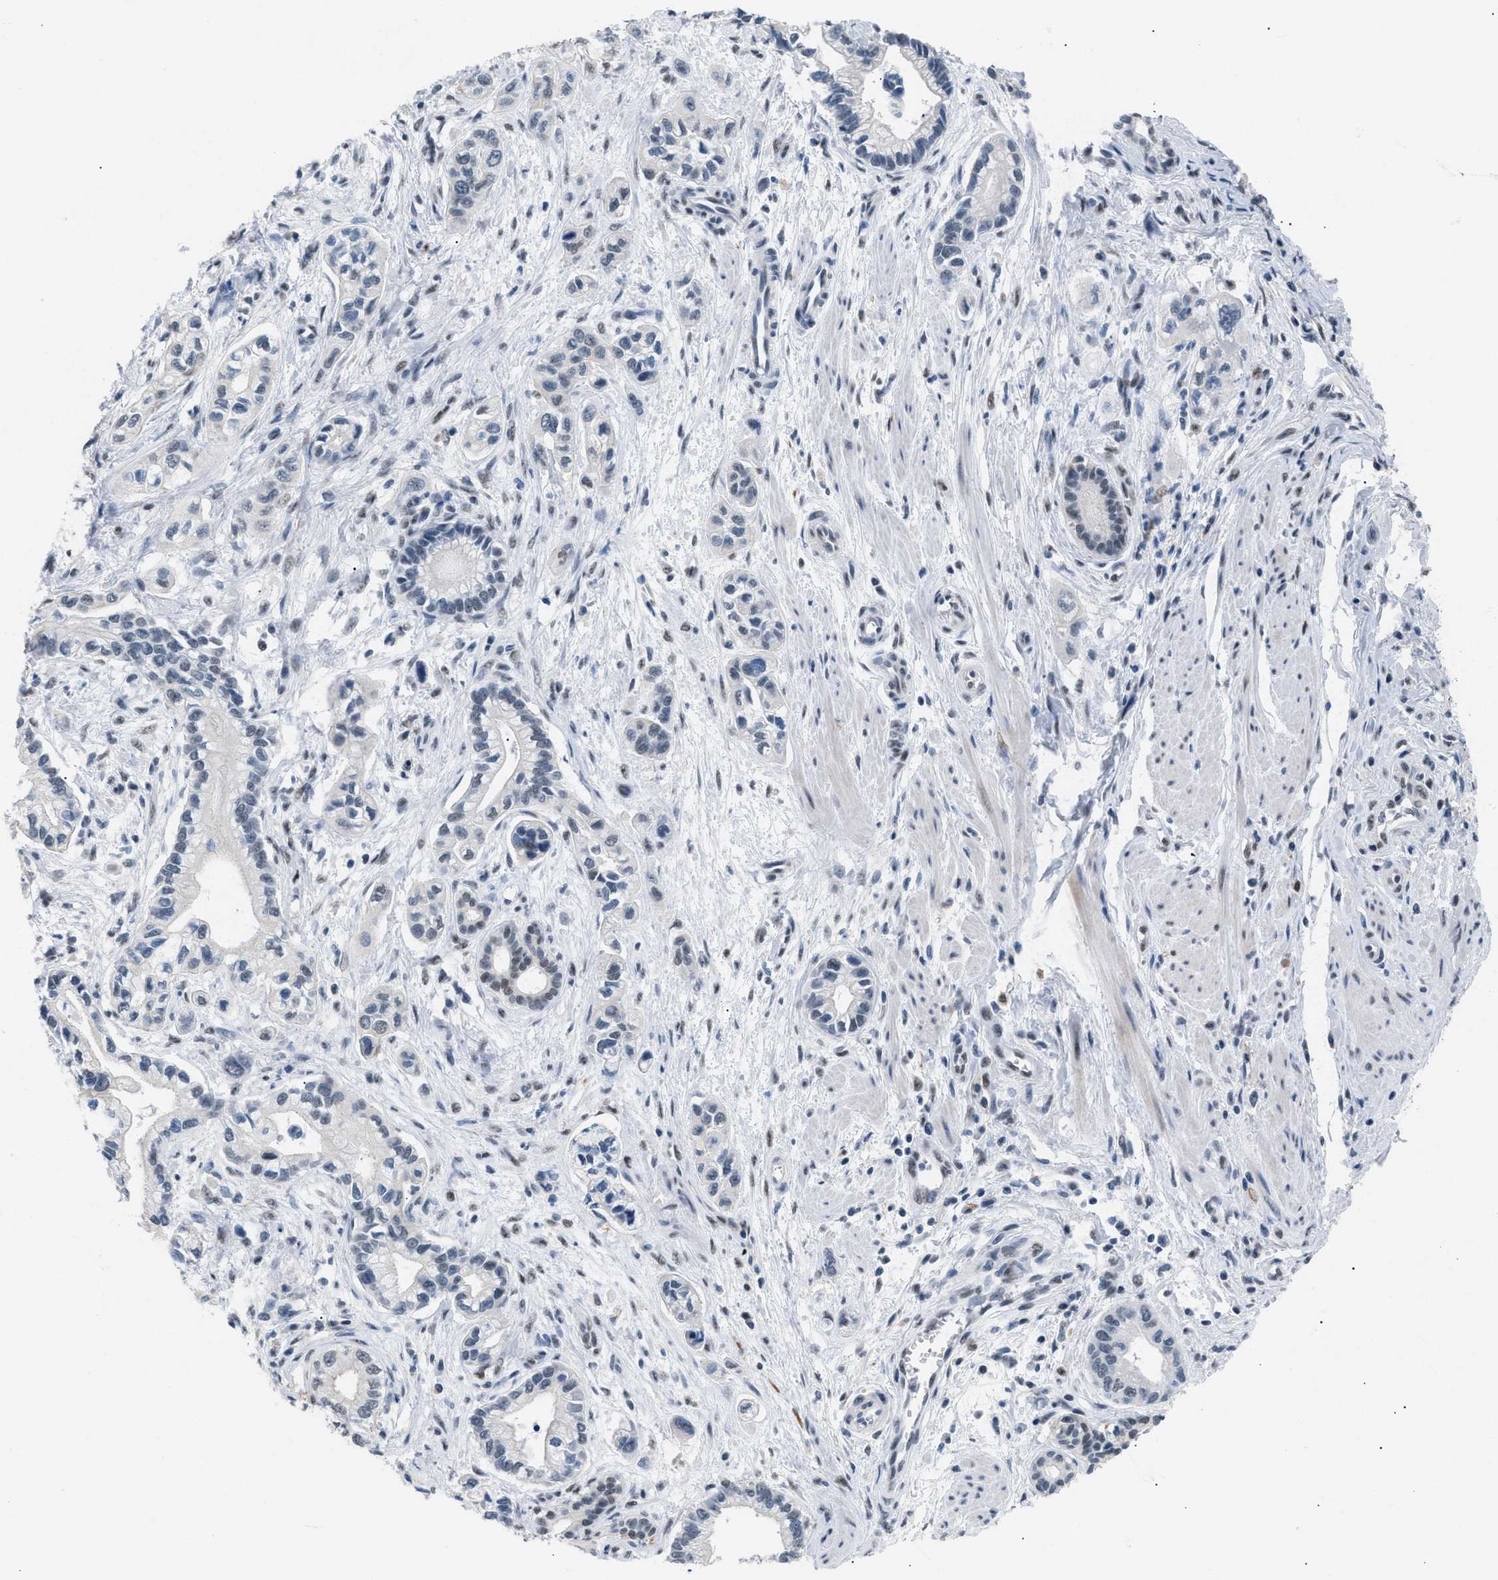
{"staining": {"intensity": "negative", "quantity": "none", "location": "none"}, "tissue": "pancreatic cancer", "cell_type": "Tumor cells", "image_type": "cancer", "snomed": [{"axis": "morphology", "description": "Adenocarcinoma, NOS"}, {"axis": "topography", "description": "Pancreas"}], "caption": "A micrograph of pancreatic adenocarcinoma stained for a protein reveals no brown staining in tumor cells.", "gene": "KCNC3", "patient": {"sex": "male", "age": 74}}